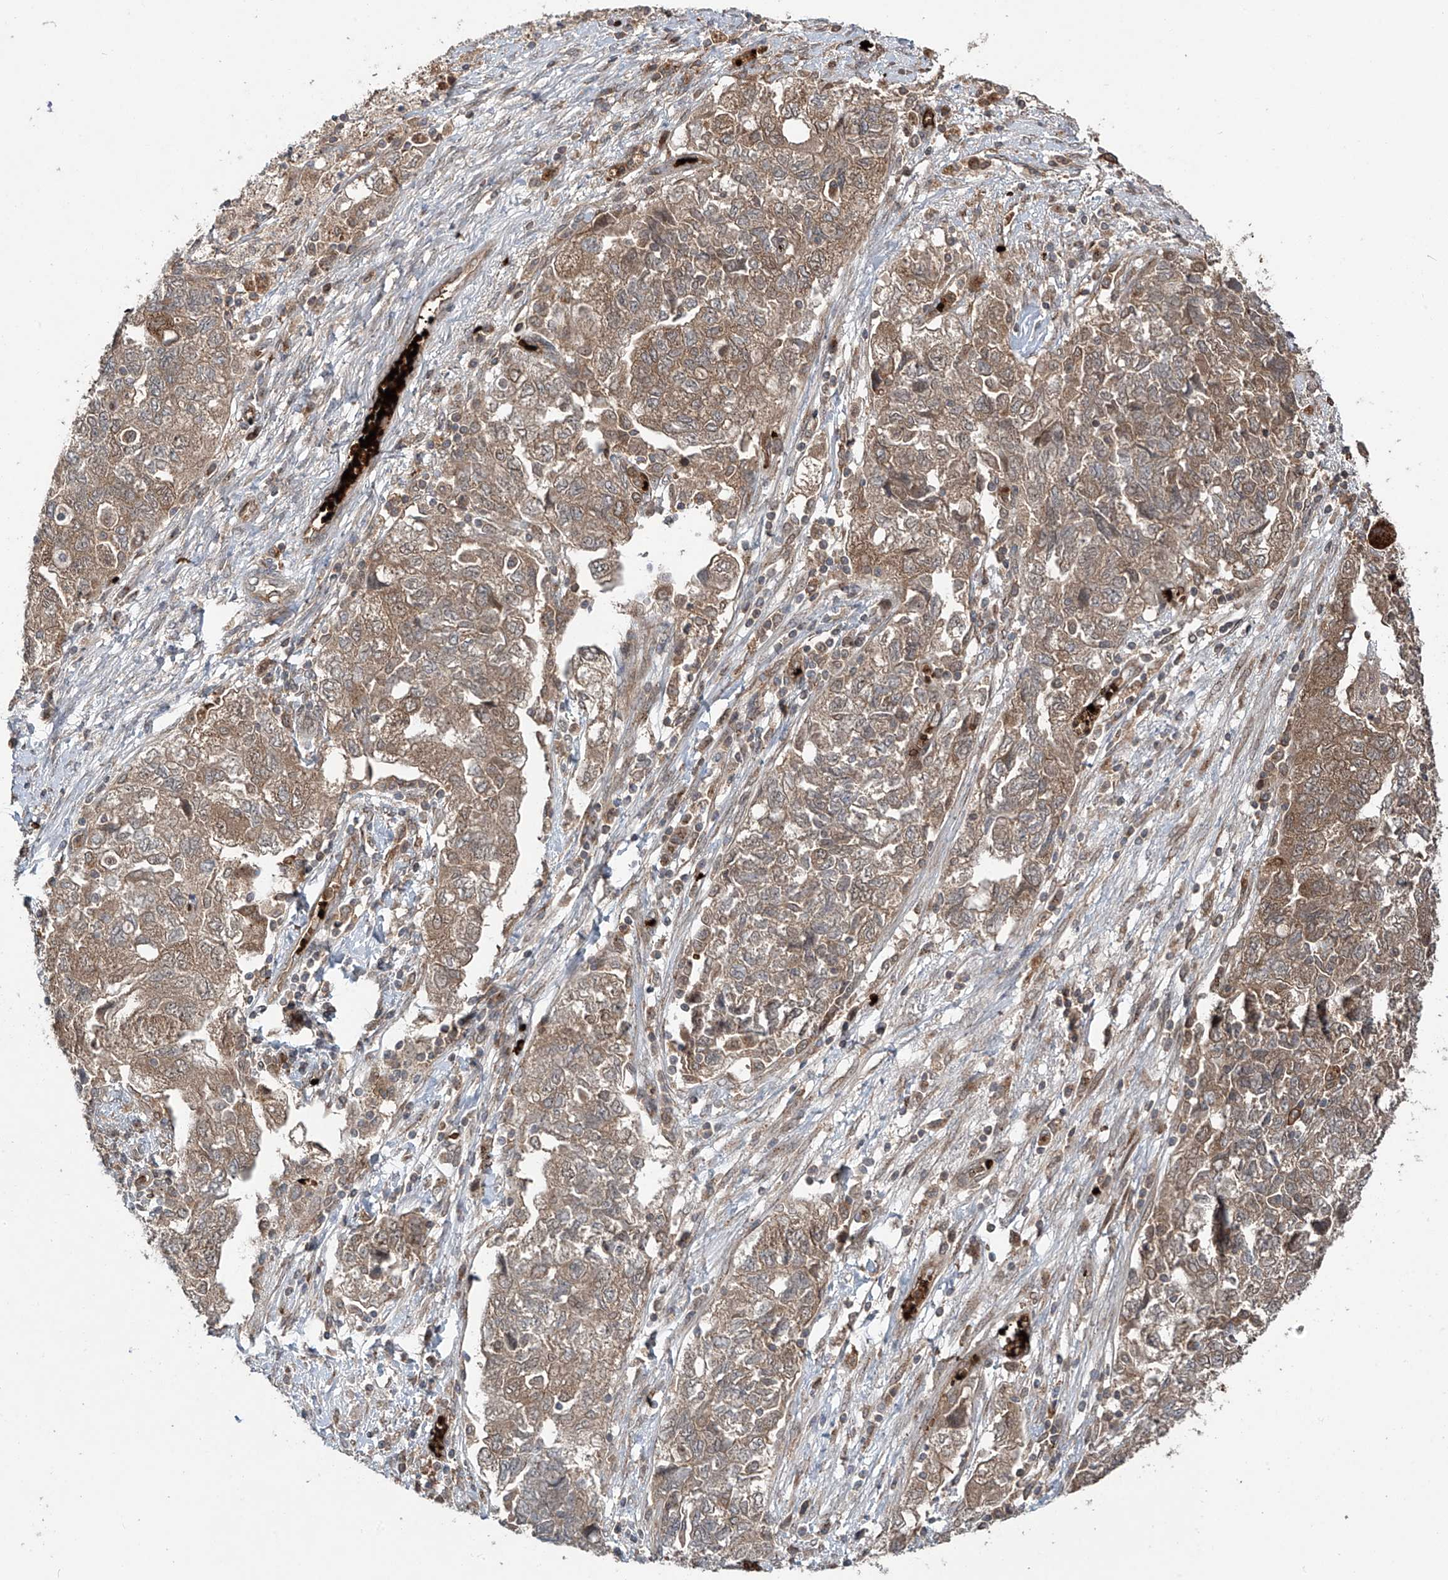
{"staining": {"intensity": "weak", "quantity": ">75%", "location": "cytoplasmic/membranous"}, "tissue": "ovarian cancer", "cell_type": "Tumor cells", "image_type": "cancer", "snomed": [{"axis": "morphology", "description": "Carcinoma, NOS"}, {"axis": "morphology", "description": "Cystadenocarcinoma, serous, NOS"}, {"axis": "topography", "description": "Ovary"}], "caption": "Immunohistochemical staining of human ovarian carcinoma demonstrates weak cytoplasmic/membranous protein positivity in about >75% of tumor cells.", "gene": "ZDHHC9", "patient": {"sex": "female", "age": 69}}